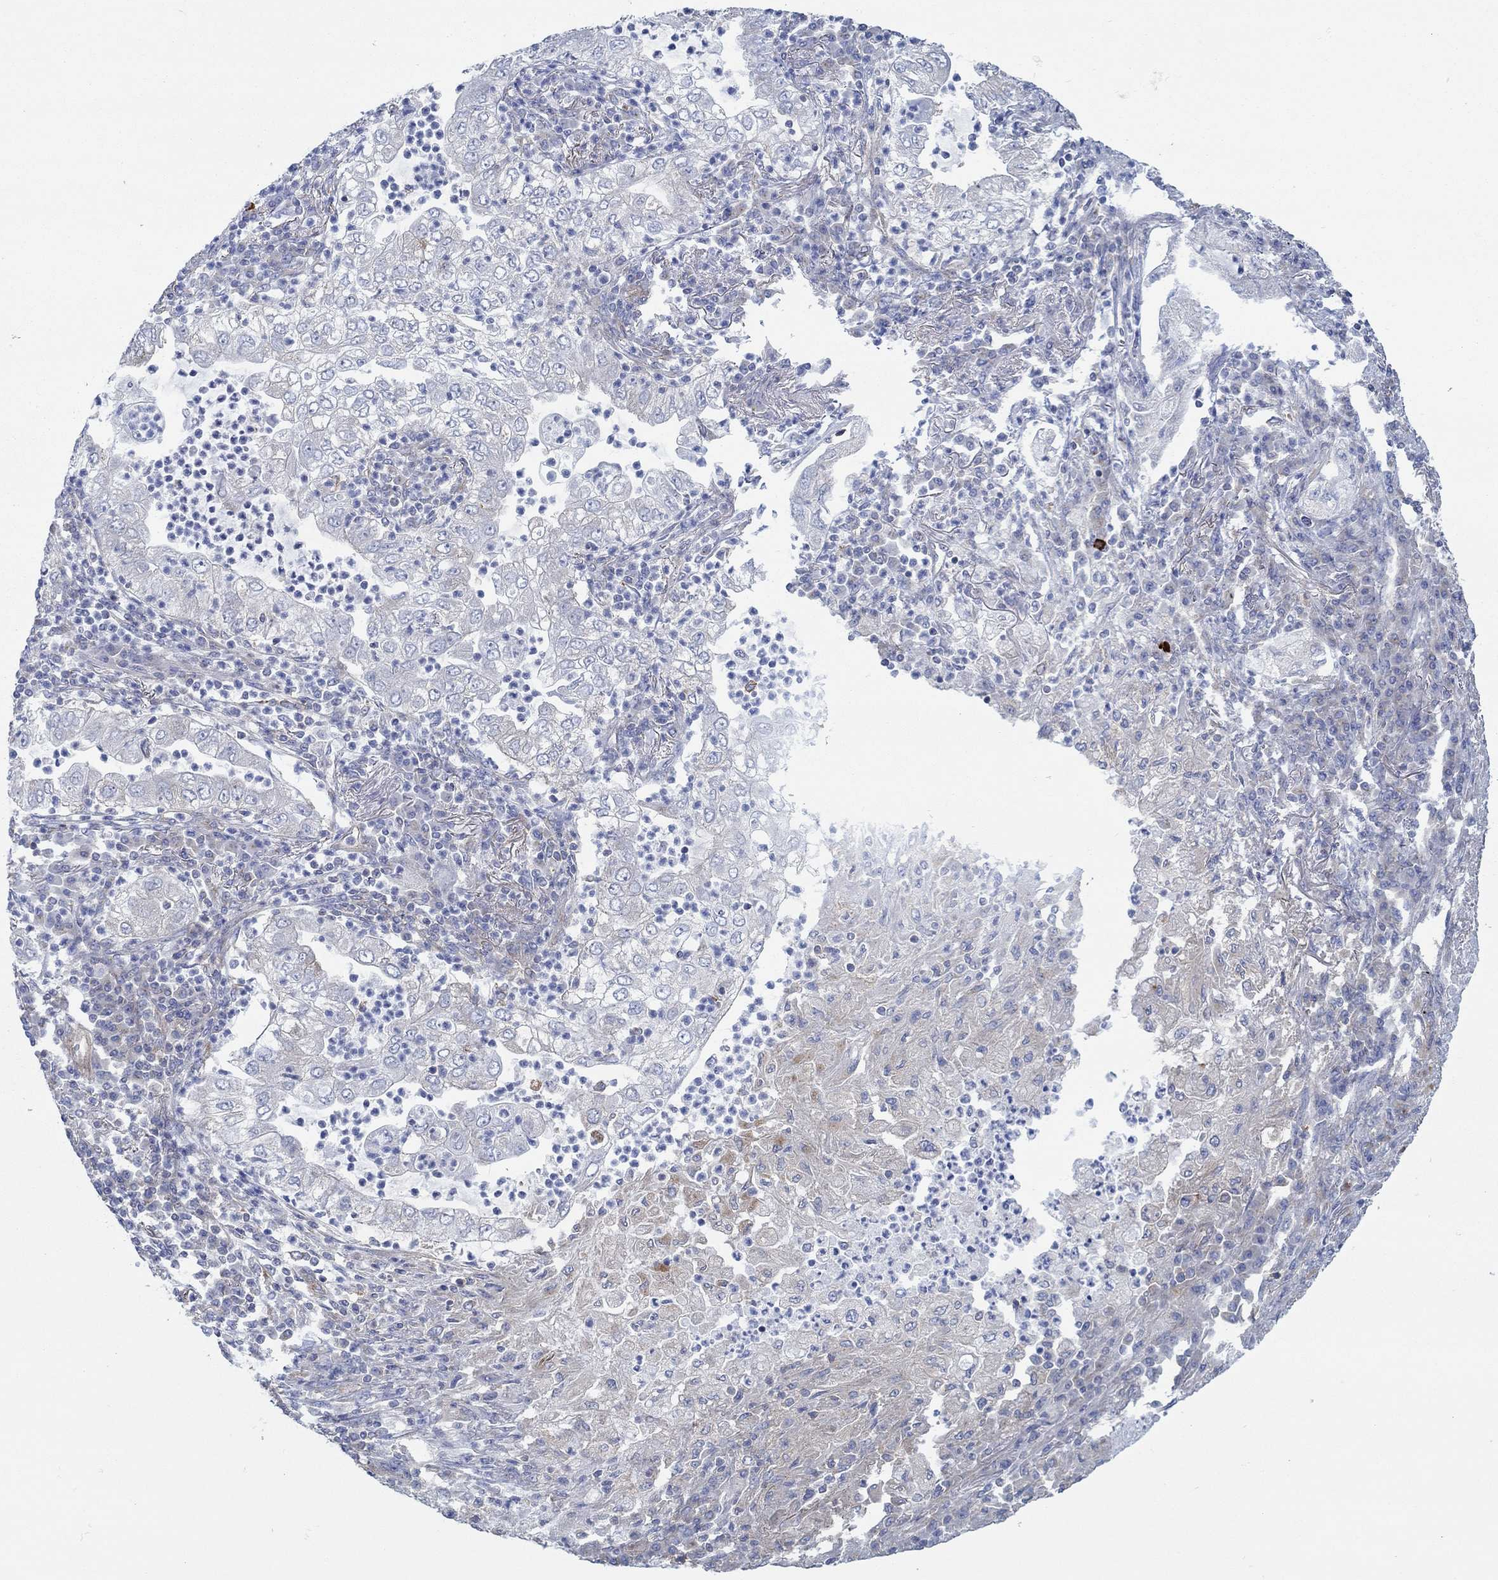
{"staining": {"intensity": "negative", "quantity": "none", "location": "none"}, "tissue": "lung cancer", "cell_type": "Tumor cells", "image_type": "cancer", "snomed": [{"axis": "morphology", "description": "Adenocarcinoma, NOS"}, {"axis": "topography", "description": "Lung"}], "caption": "Immunohistochemistry (IHC) of human lung adenocarcinoma shows no staining in tumor cells. Nuclei are stained in blue.", "gene": "SPAG9", "patient": {"sex": "female", "age": 73}}